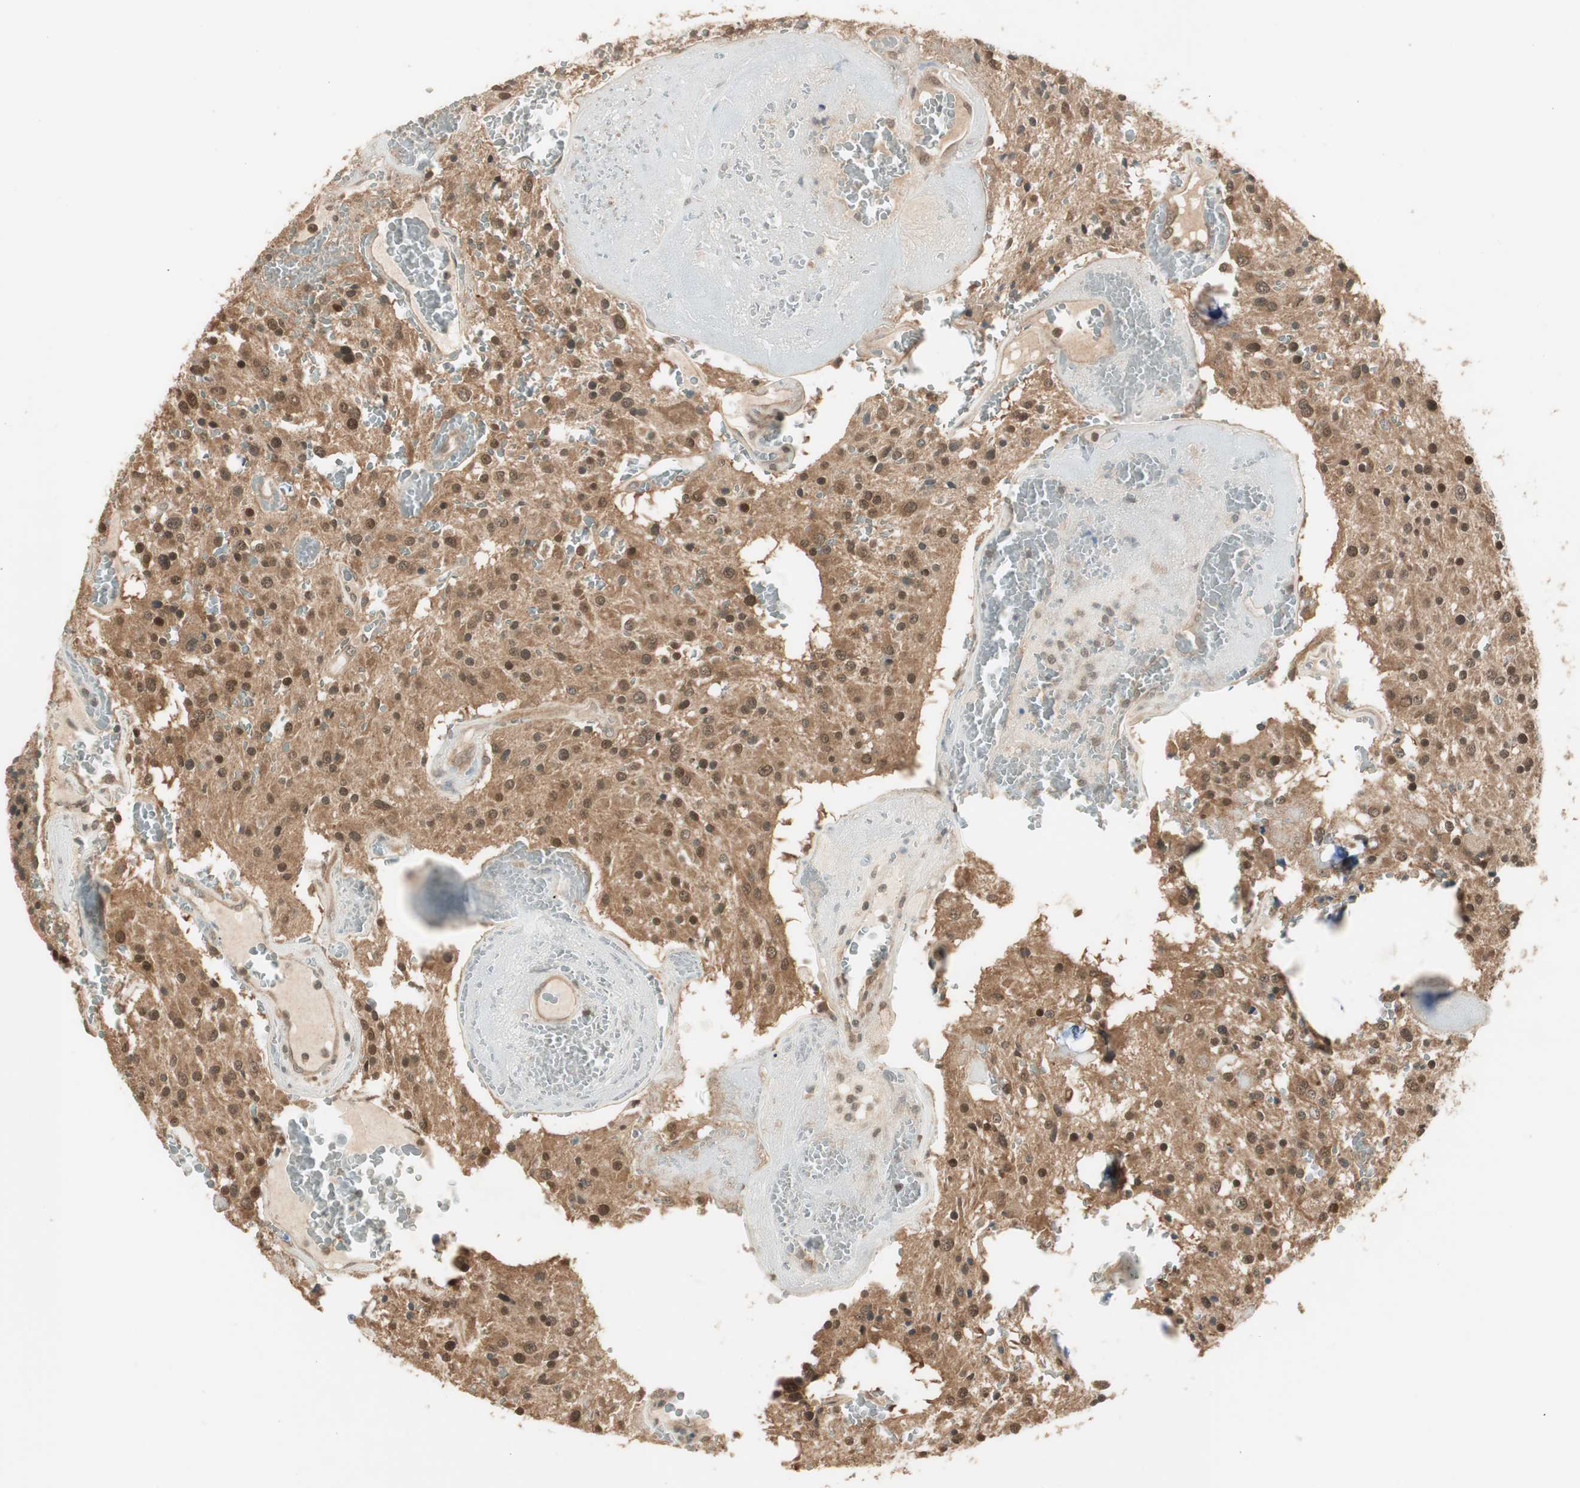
{"staining": {"intensity": "moderate", "quantity": "25%-75%", "location": "nuclear"}, "tissue": "glioma", "cell_type": "Tumor cells", "image_type": "cancer", "snomed": [{"axis": "morphology", "description": "Glioma, malignant, Low grade"}, {"axis": "topography", "description": "Brain"}], "caption": "Human malignant glioma (low-grade) stained with a protein marker demonstrates moderate staining in tumor cells.", "gene": "USP5", "patient": {"sex": "male", "age": 58}}